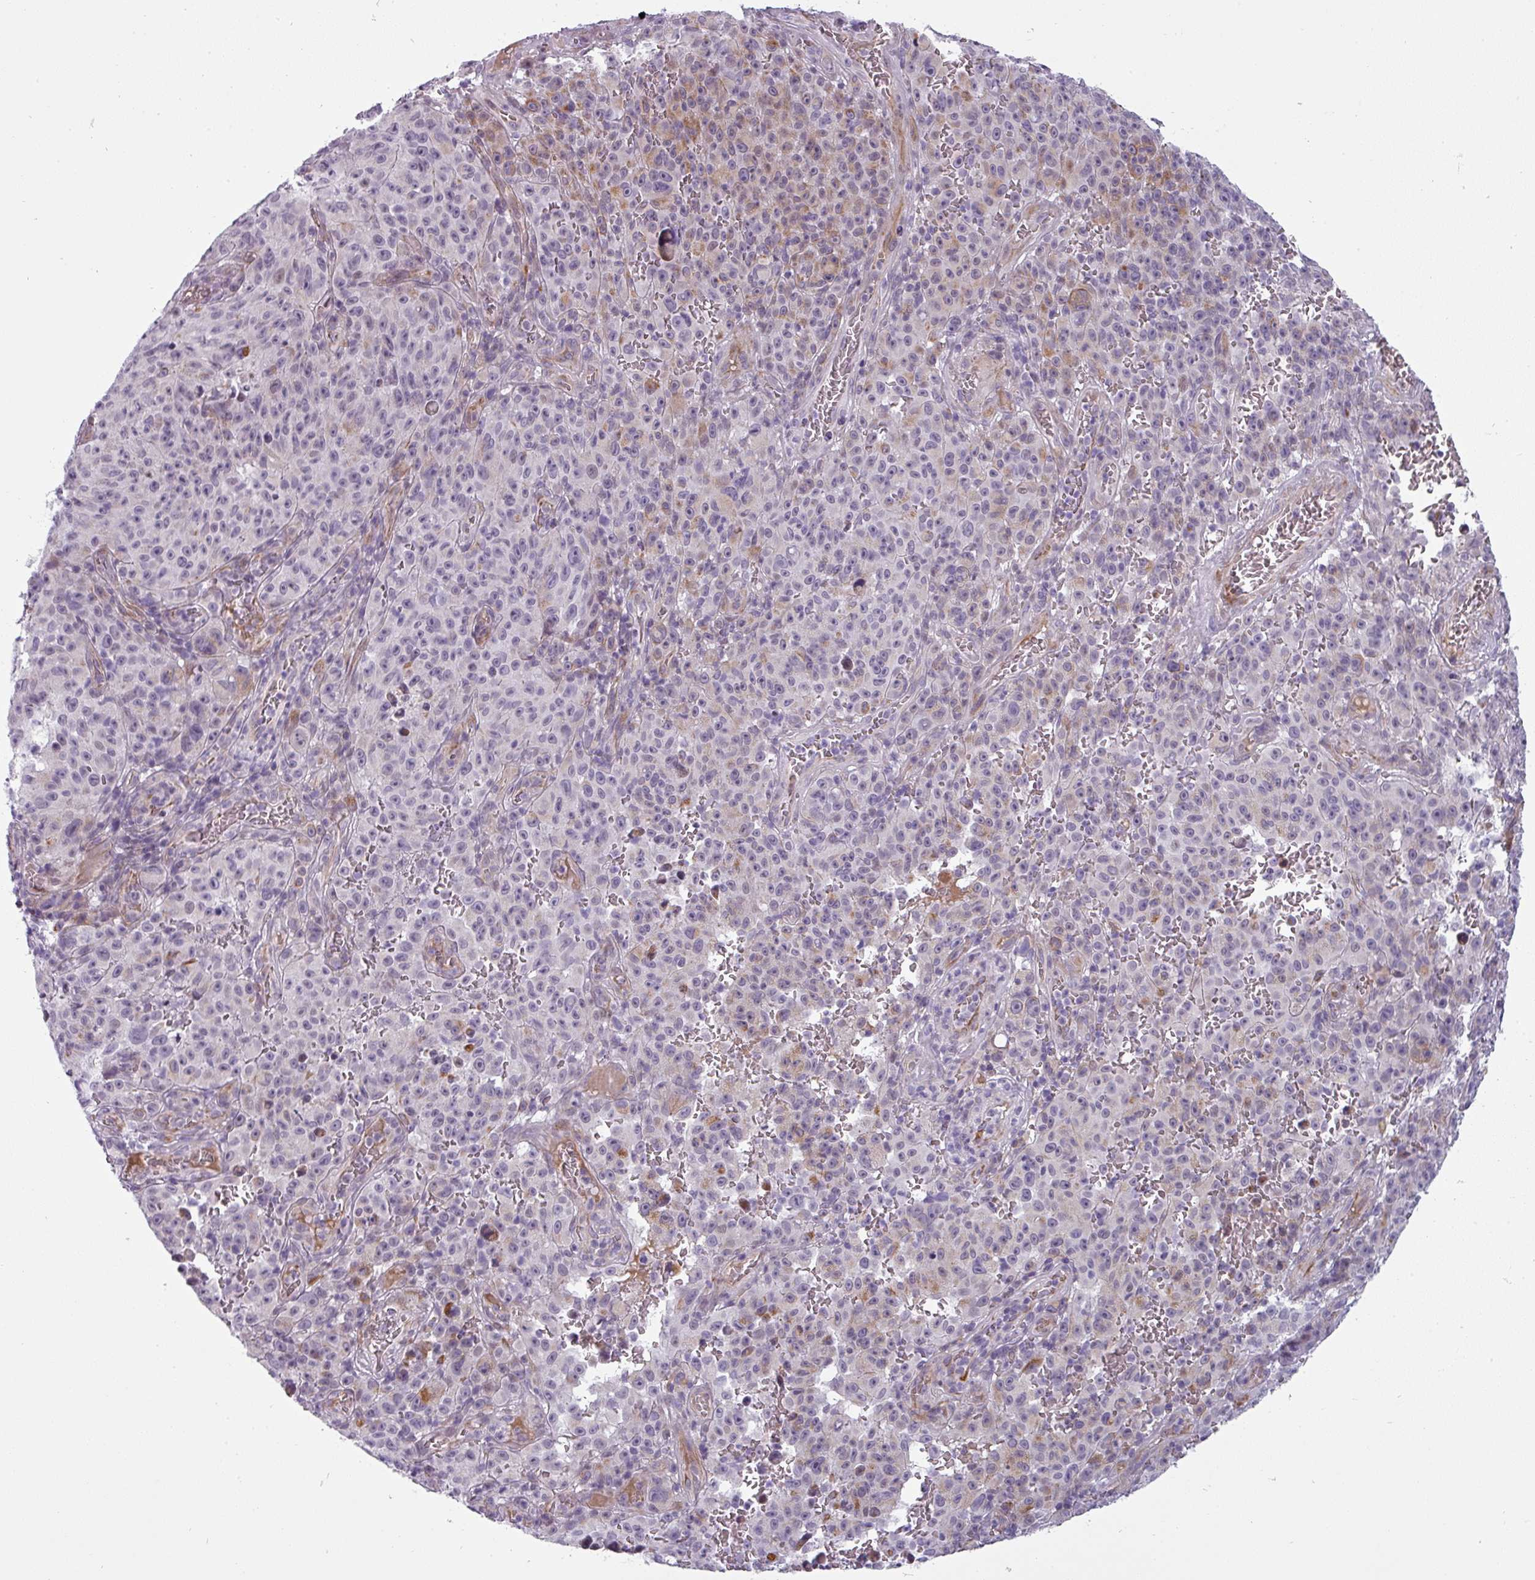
{"staining": {"intensity": "weak", "quantity": "<25%", "location": "cytoplasmic/membranous"}, "tissue": "melanoma", "cell_type": "Tumor cells", "image_type": "cancer", "snomed": [{"axis": "morphology", "description": "Malignant melanoma, NOS"}, {"axis": "topography", "description": "Skin"}], "caption": "Immunohistochemistry of malignant melanoma reveals no positivity in tumor cells. Nuclei are stained in blue.", "gene": "CHRDL1", "patient": {"sex": "female", "age": 82}}